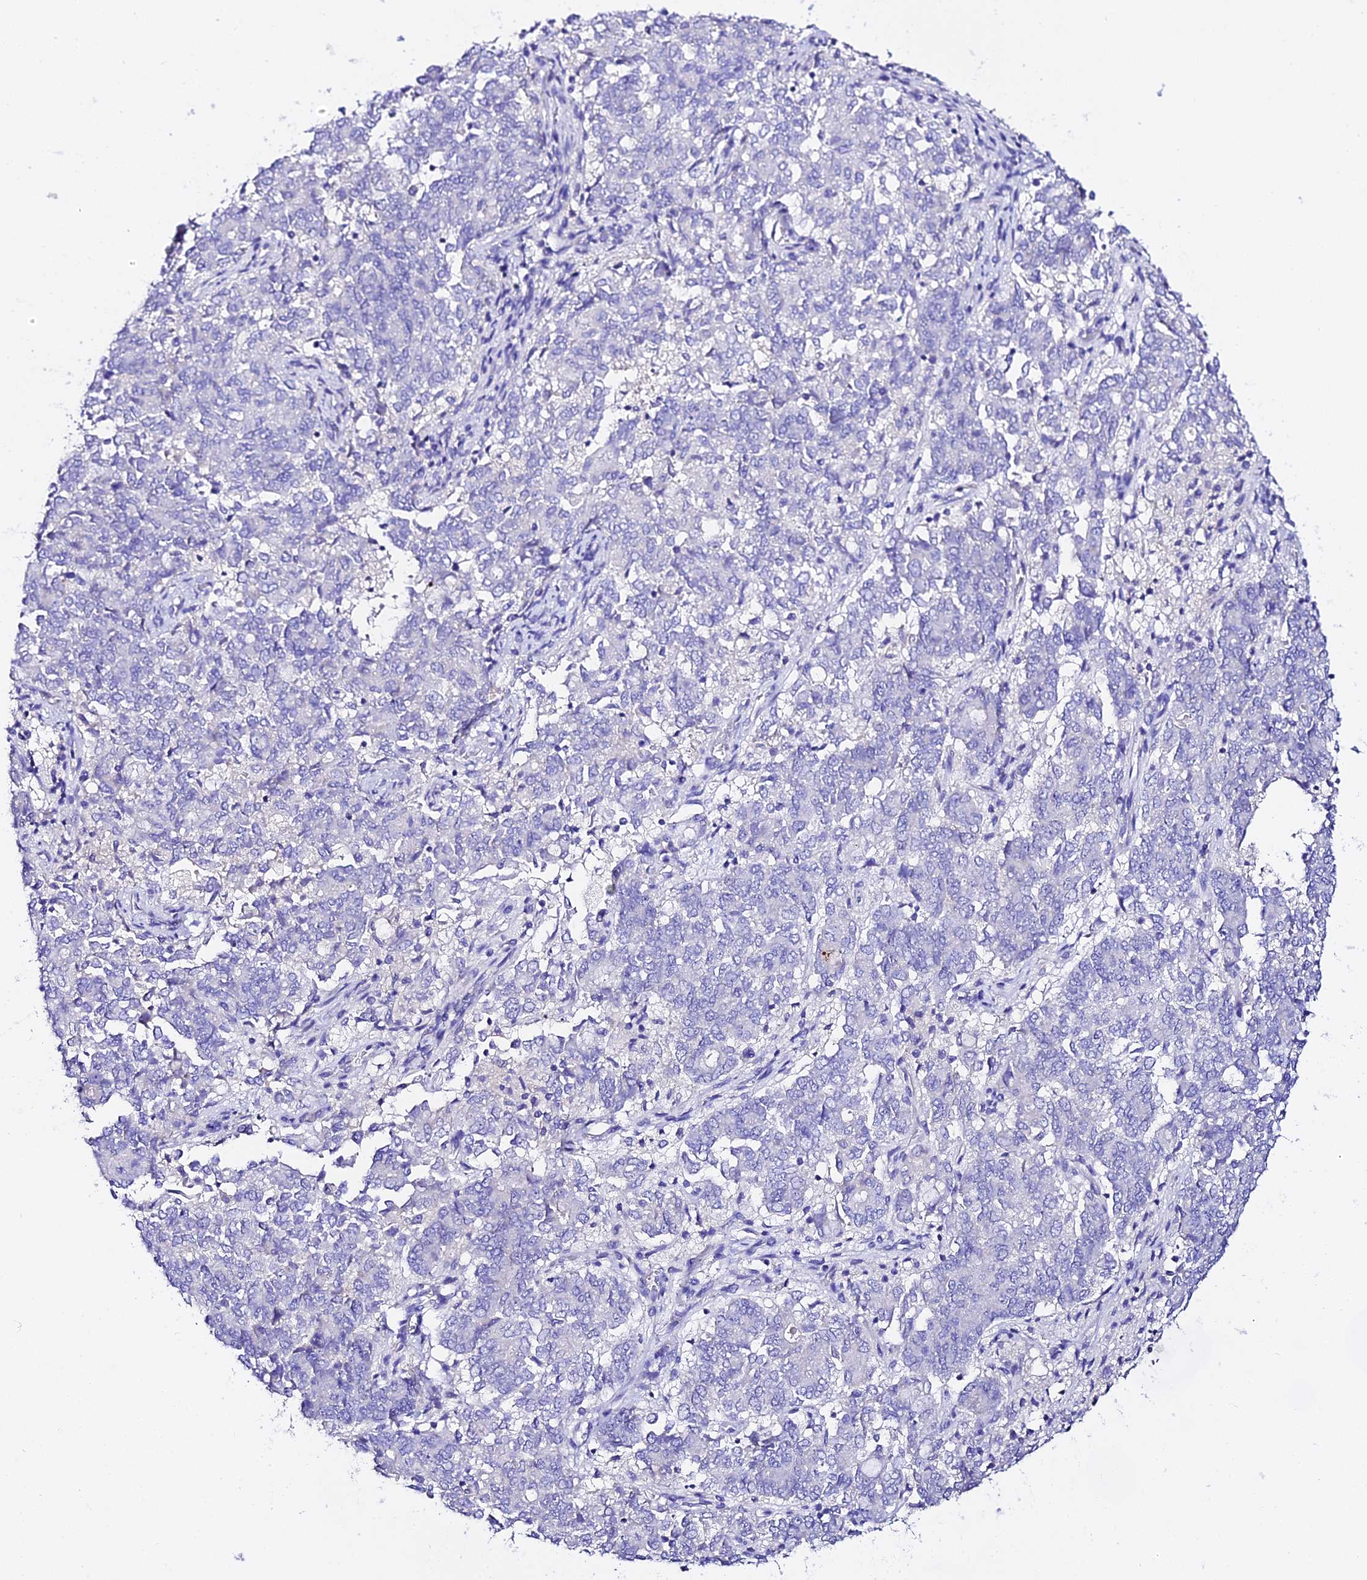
{"staining": {"intensity": "negative", "quantity": "none", "location": "none"}, "tissue": "endometrial cancer", "cell_type": "Tumor cells", "image_type": "cancer", "snomed": [{"axis": "morphology", "description": "Adenocarcinoma, NOS"}, {"axis": "topography", "description": "Endometrium"}], "caption": "Immunohistochemical staining of endometrial adenocarcinoma shows no significant expression in tumor cells. Brightfield microscopy of immunohistochemistry stained with DAB (3,3'-diaminobenzidine) (brown) and hematoxylin (blue), captured at high magnification.", "gene": "TMEM117", "patient": {"sex": "female", "age": 80}}